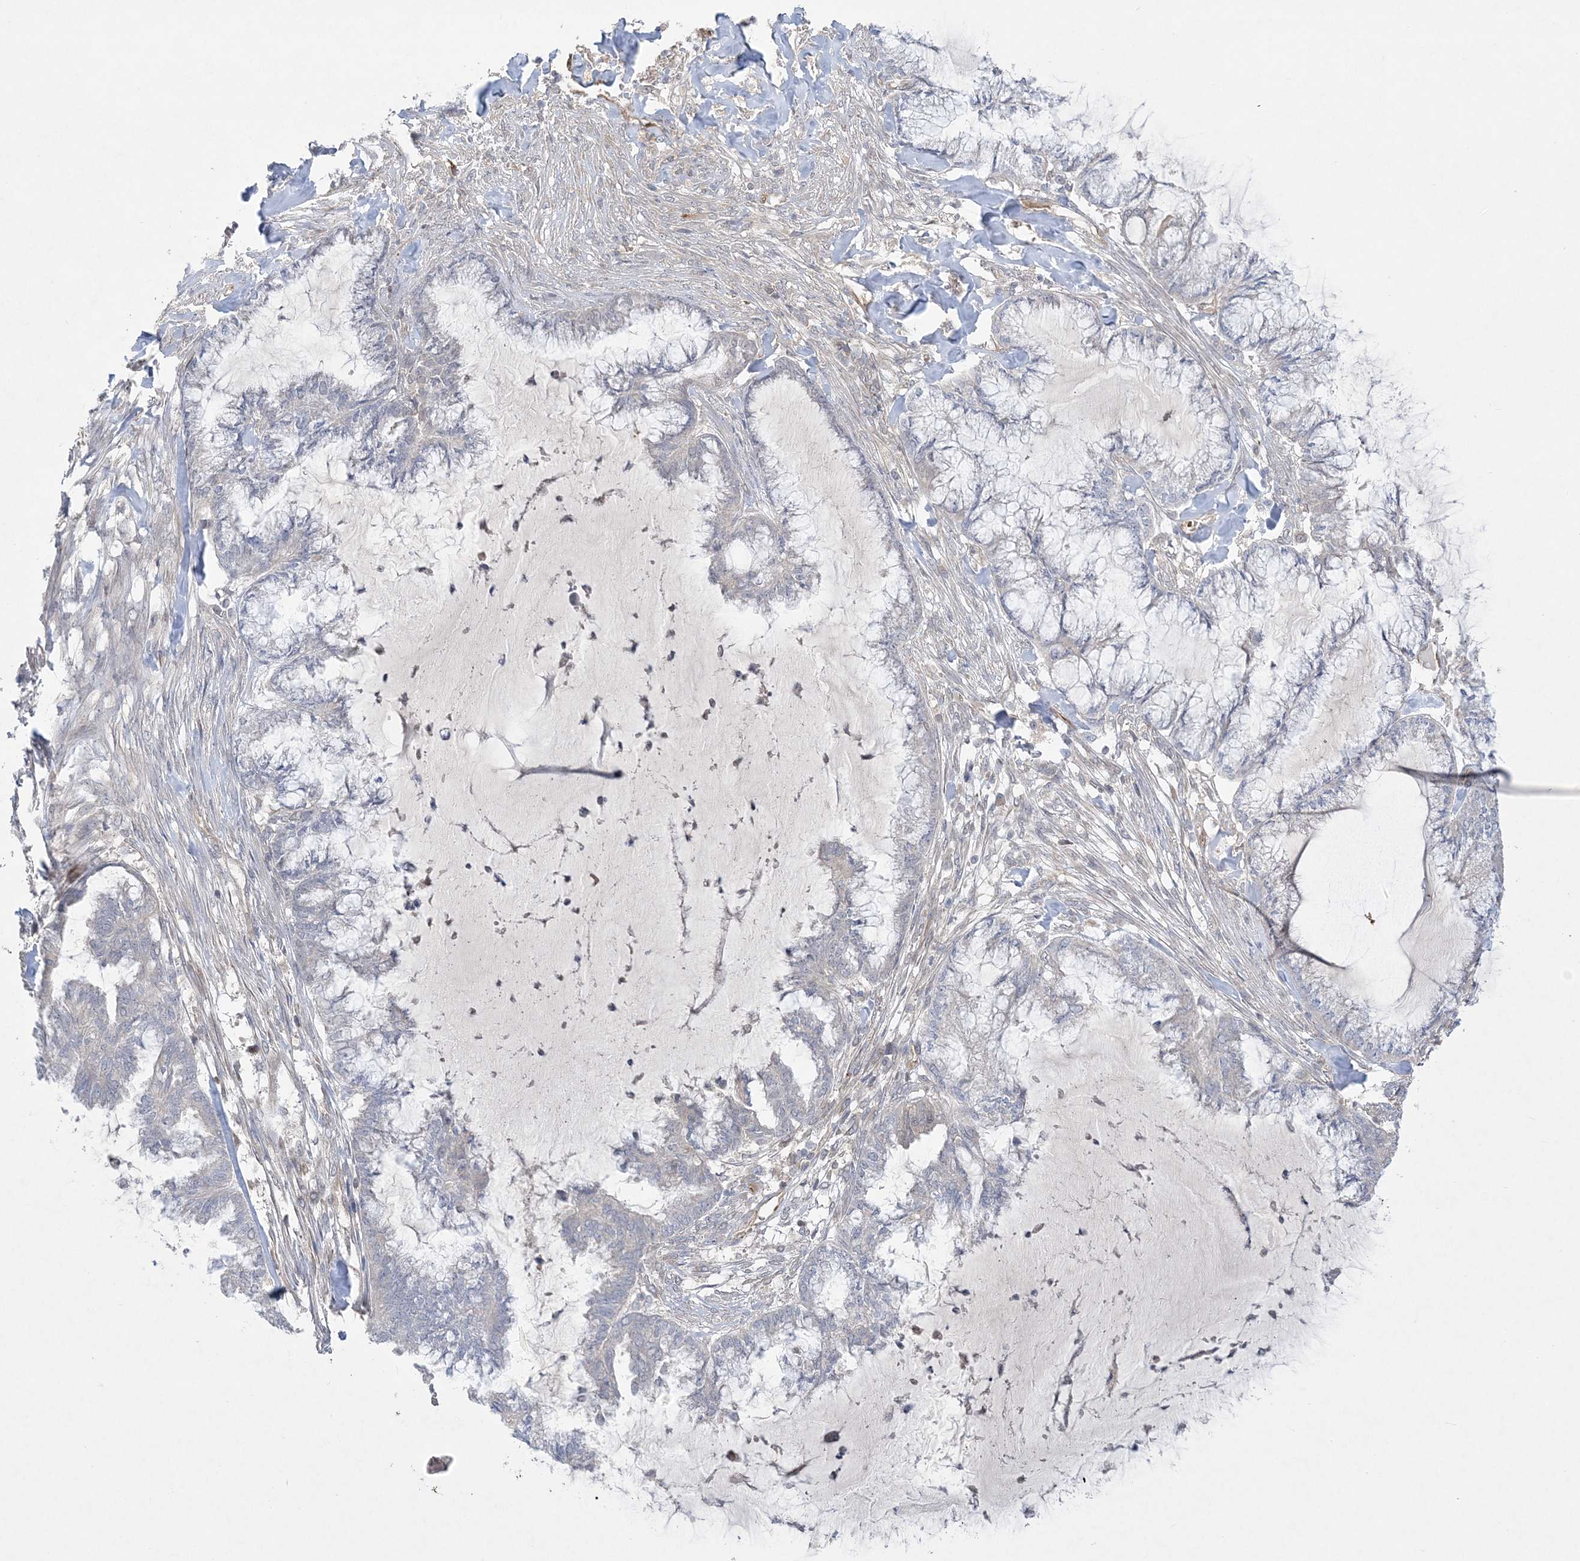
{"staining": {"intensity": "negative", "quantity": "none", "location": "none"}, "tissue": "endometrial cancer", "cell_type": "Tumor cells", "image_type": "cancer", "snomed": [{"axis": "morphology", "description": "Adenocarcinoma, NOS"}, {"axis": "topography", "description": "Endometrium"}], "caption": "DAB (3,3'-diaminobenzidine) immunohistochemical staining of human endometrial cancer (adenocarcinoma) reveals no significant positivity in tumor cells.", "gene": "INPP1", "patient": {"sex": "female", "age": 86}}